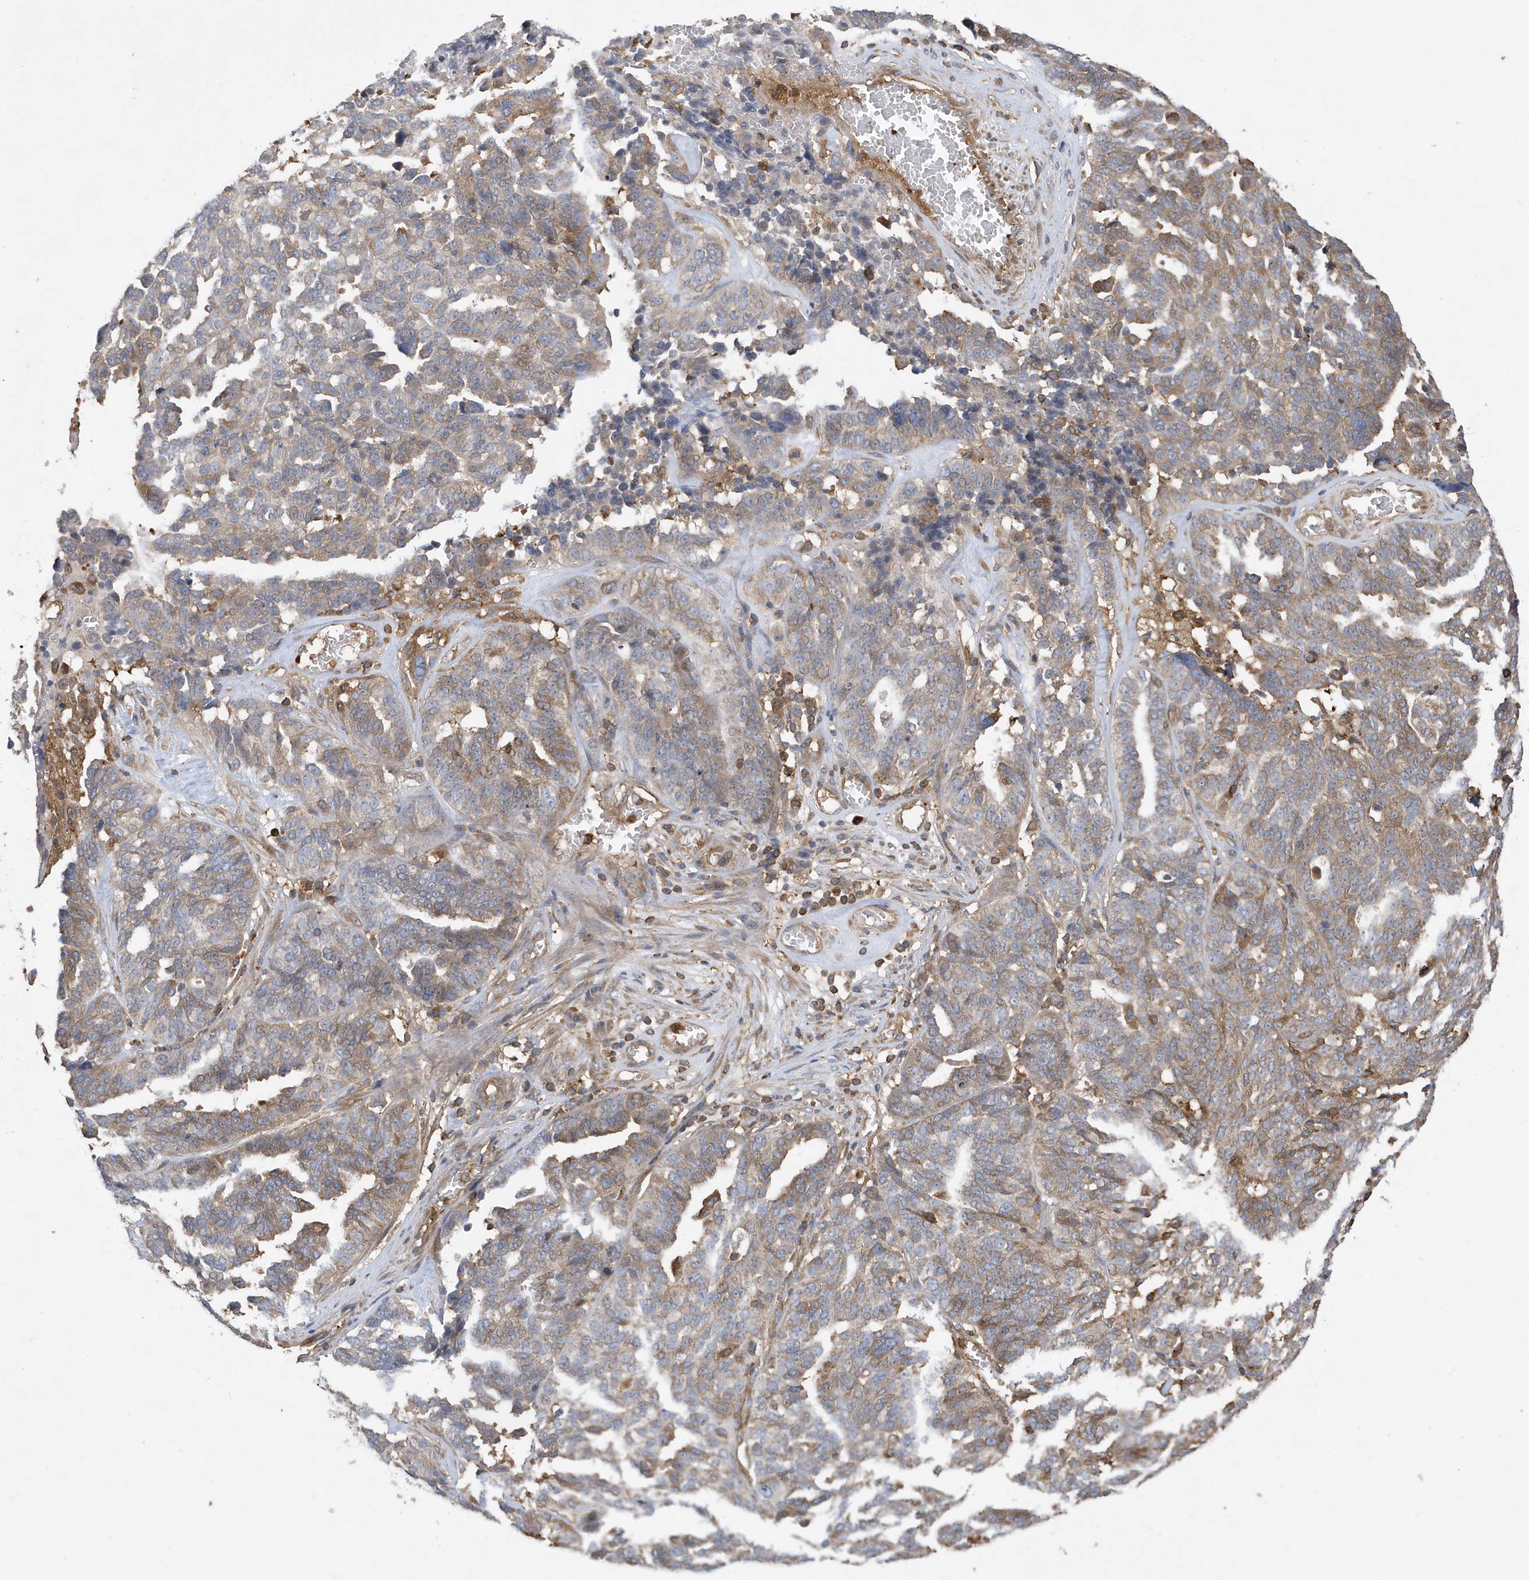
{"staining": {"intensity": "moderate", "quantity": "25%-75%", "location": "cytoplasmic/membranous"}, "tissue": "ovarian cancer", "cell_type": "Tumor cells", "image_type": "cancer", "snomed": [{"axis": "morphology", "description": "Cystadenocarcinoma, serous, NOS"}, {"axis": "topography", "description": "Ovary"}], "caption": "Immunohistochemical staining of human ovarian serous cystadenocarcinoma displays medium levels of moderate cytoplasmic/membranous protein expression in approximately 25%-75% of tumor cells. (IHC, brightfield microscopy, high magnification).", "gene": "LAPTM4A", "patient": {"sex": "female", "age": 59}}